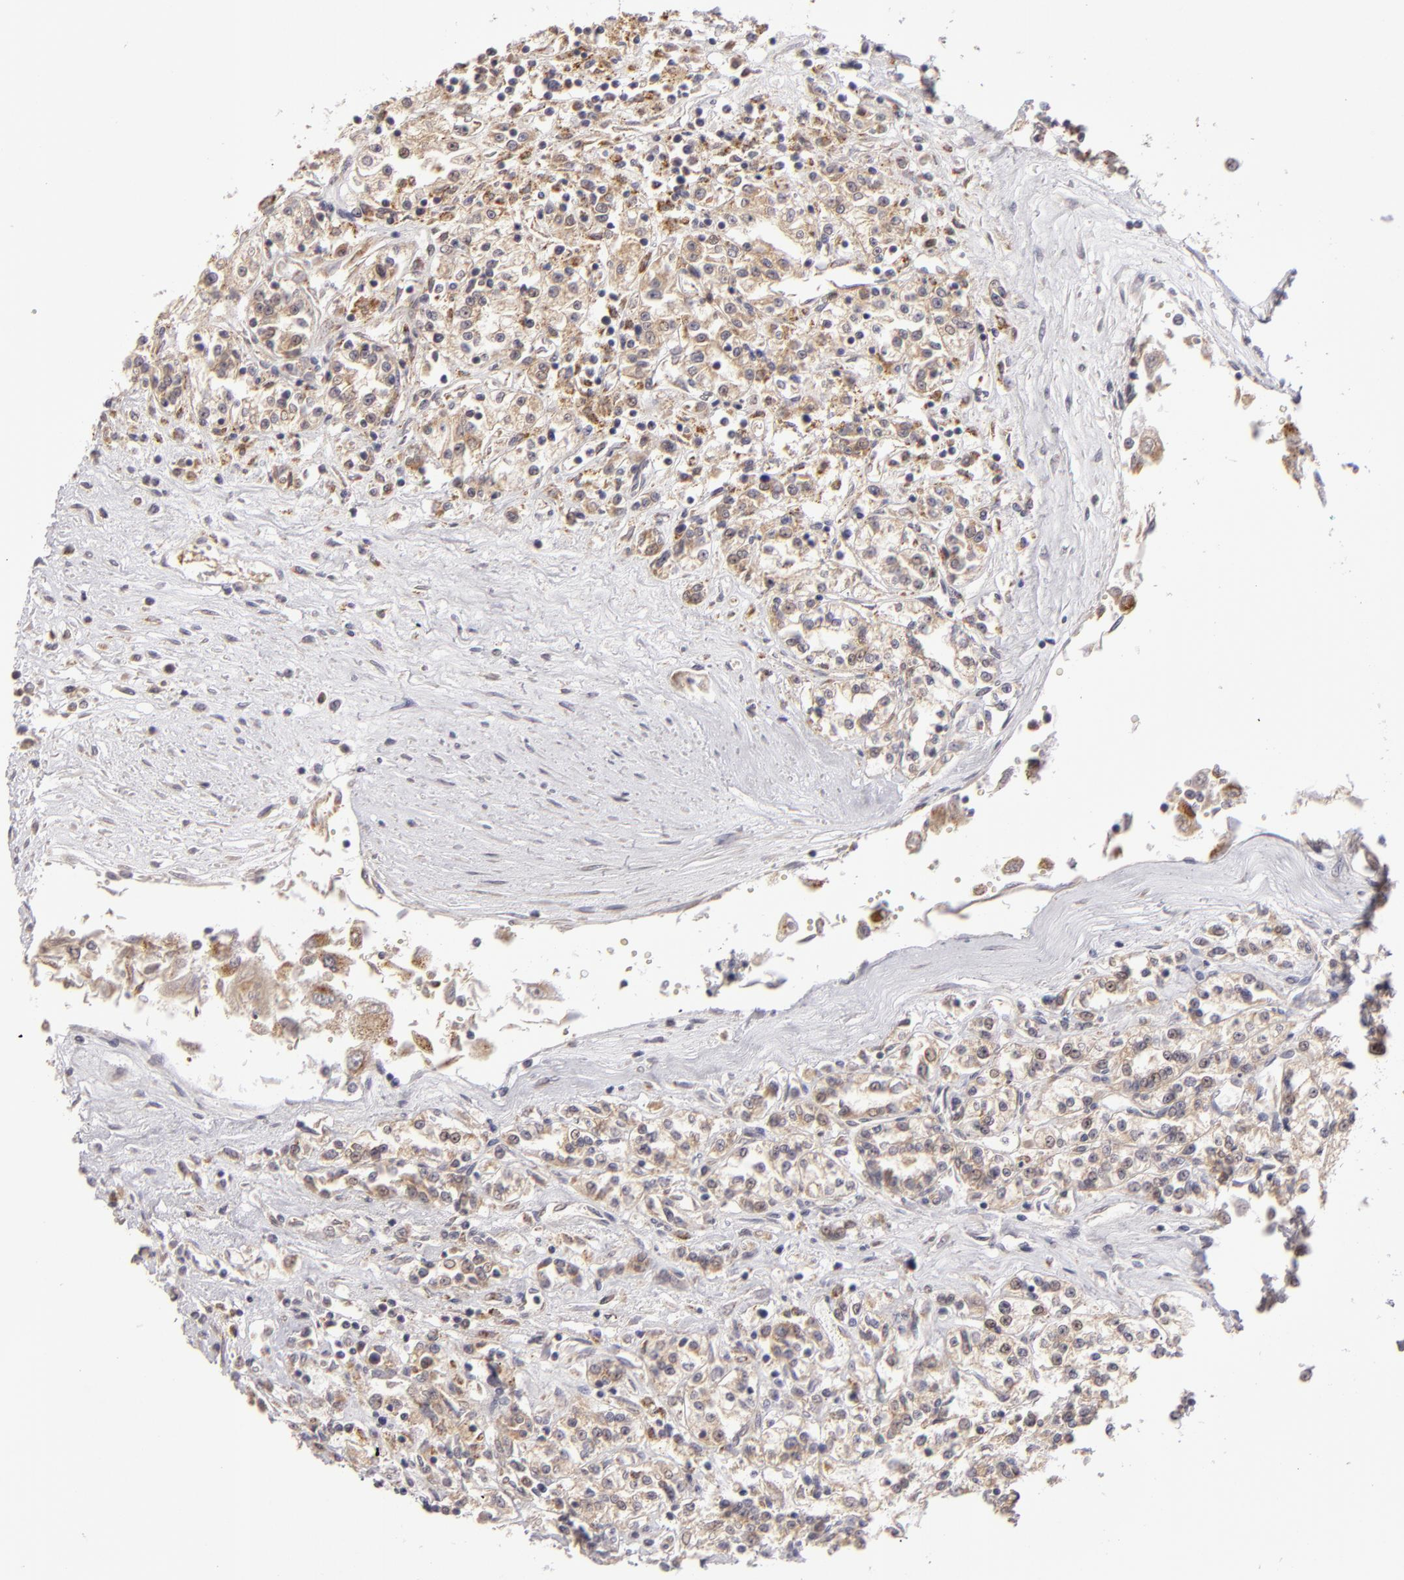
{"staining": {"intensity": "moderate", "quantity": ">75%", "location": "cytoplasmic/membranous"}, "tissue": "renal cancer", "cell_type": "Tumor cells", "image_type": "cancer", "snomed": [{"axis": "morphology", "description": "Adenocarcinoma, NOS"}, {"axis": "topography", "description": "Kidney"}], "caption": "High-magnification brightfield microscopy of renal cancer stained with DAB (brown) and counterstained with hematoxylin (blue). tumor cells exhibit moderate cytoplasmic/membranous staining is seen in approximately>75% of cells.", "gene": "SH2D4A", "patient": {"sex": "female", "age": 76}}